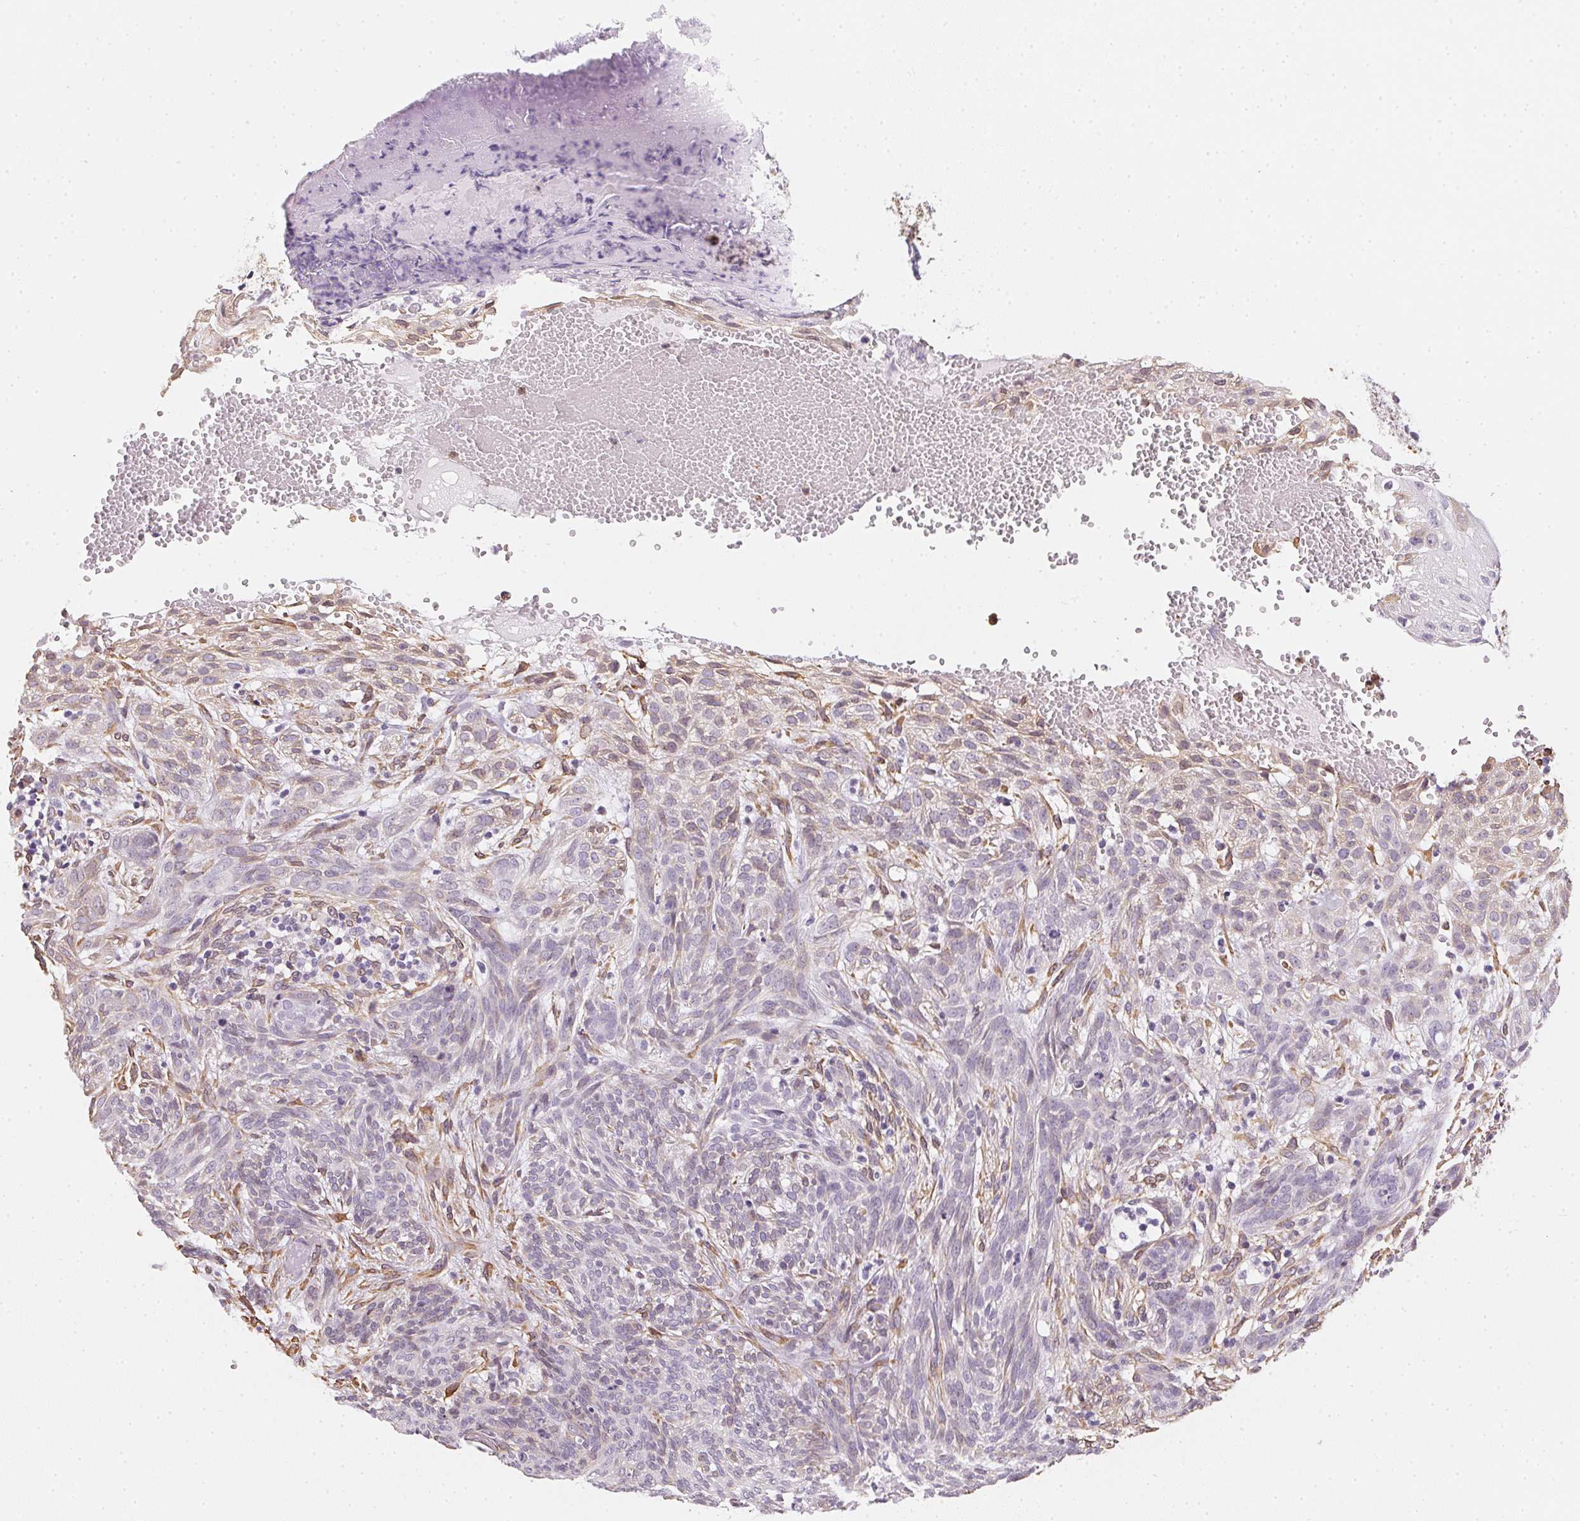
{"staining": {"intensity": "negative", "quantity": "none", "location": "none"}, "tissue": "skin cancer", "cell_type": "Tumor cells", "image_type": "cancer", "snomed": [{"axis": "morphology", "description": "Basal cell carcinoma"}, {"axis": "topography", "description": "Skin"}], "caption": "High power microscopy micrograph of an immunohistochemistry photomicrograph of skin cancer, revealing no significant staining in tumor cells.", "gene": "RSBN1", "patient": {"sex": "male", "age": 84}}